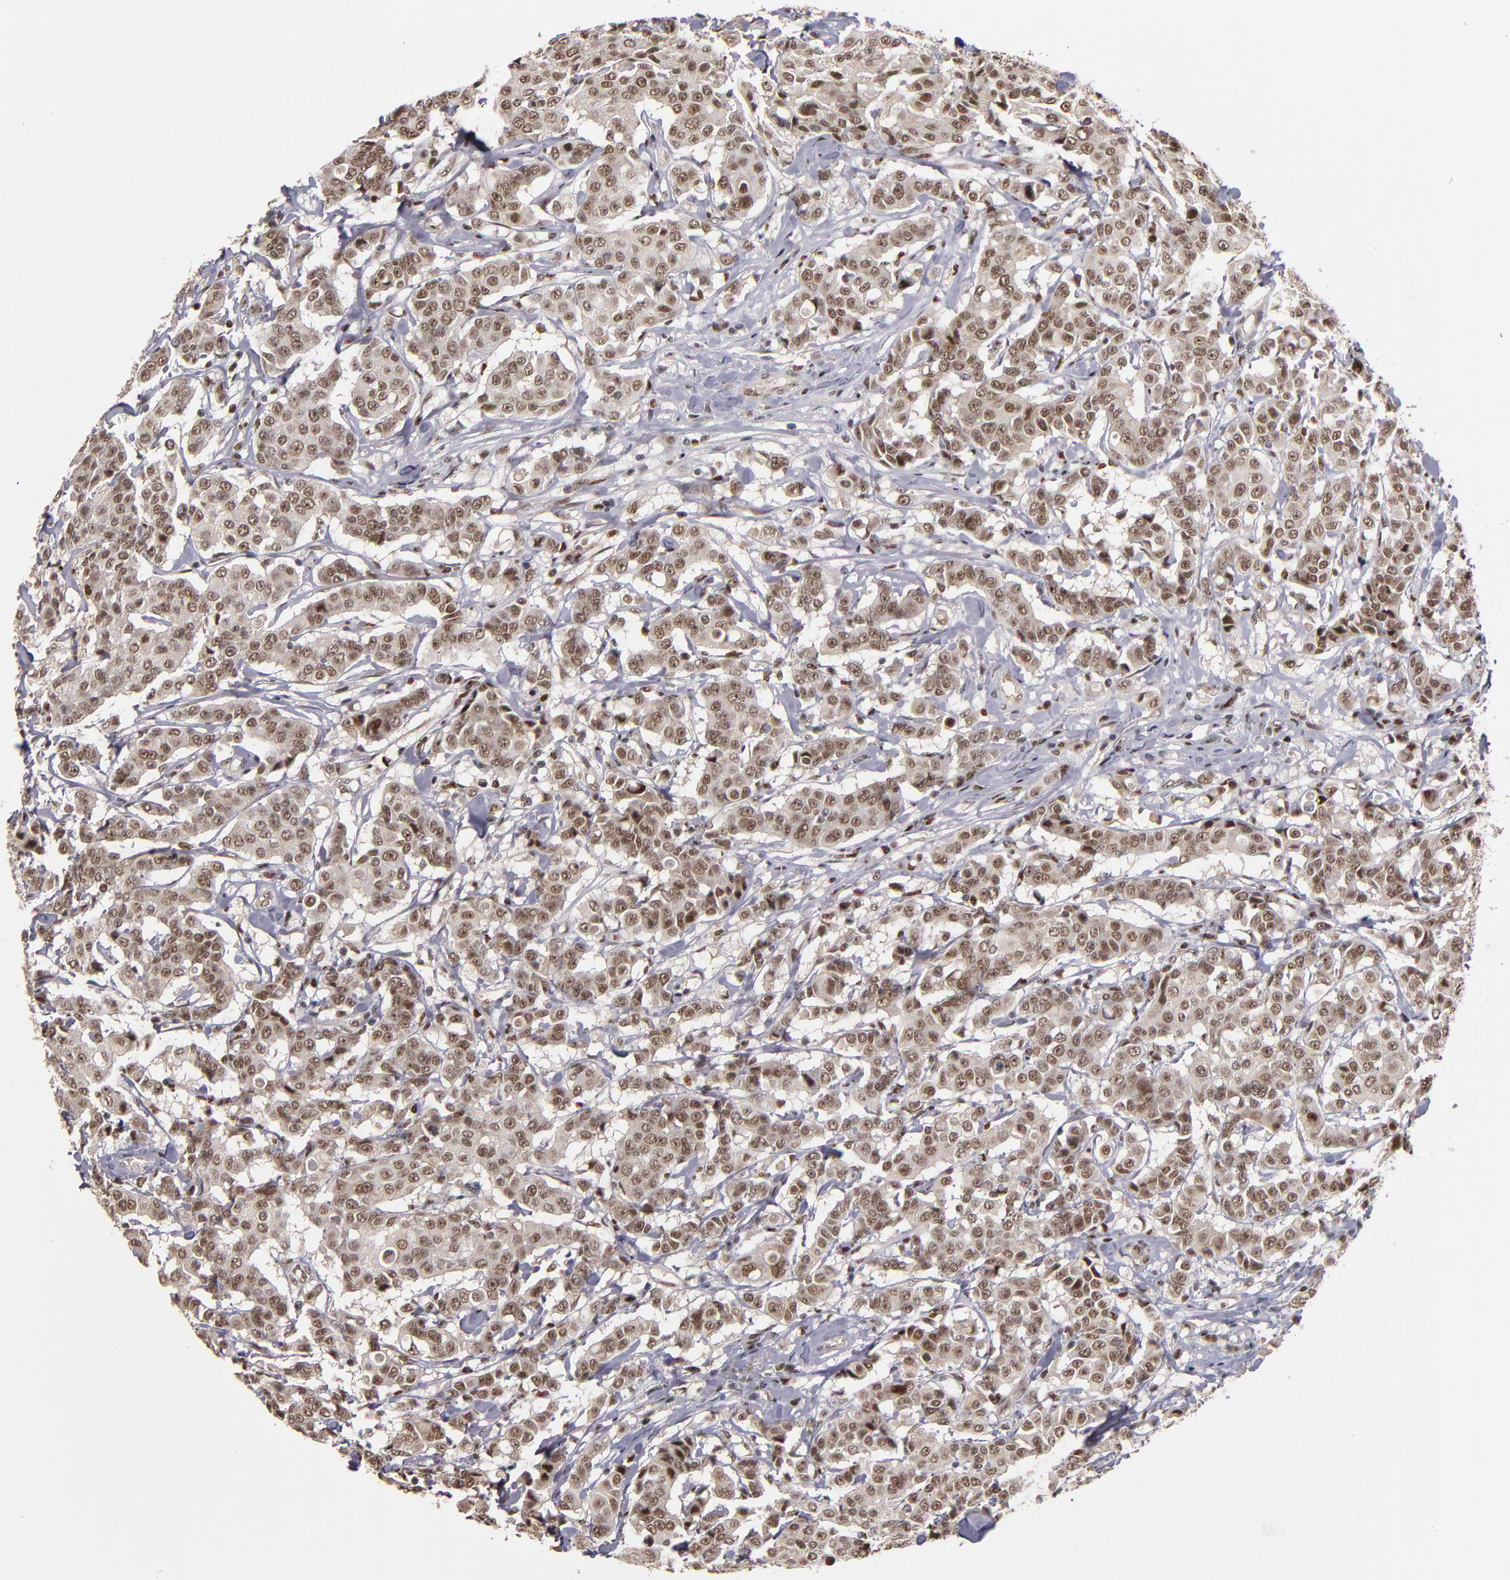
{"staining": {"intensity": "weak", "quantity": ">75%", "location": "nuclear"}, "tissue": "breast cancer", "cell_type": "Tumor cells", "image_type": "cancer", "snomed": [{"axis": "morphology", "description": "Duct carcinoma"}, {"axis": "topography", "description": "Breast"}], "caption": "Human breast cancer stained with a protein marker demonstrates weak staining in tumor cells.", "gene": "KDM6A", "patient": {"sex": "female", "age": 27}}